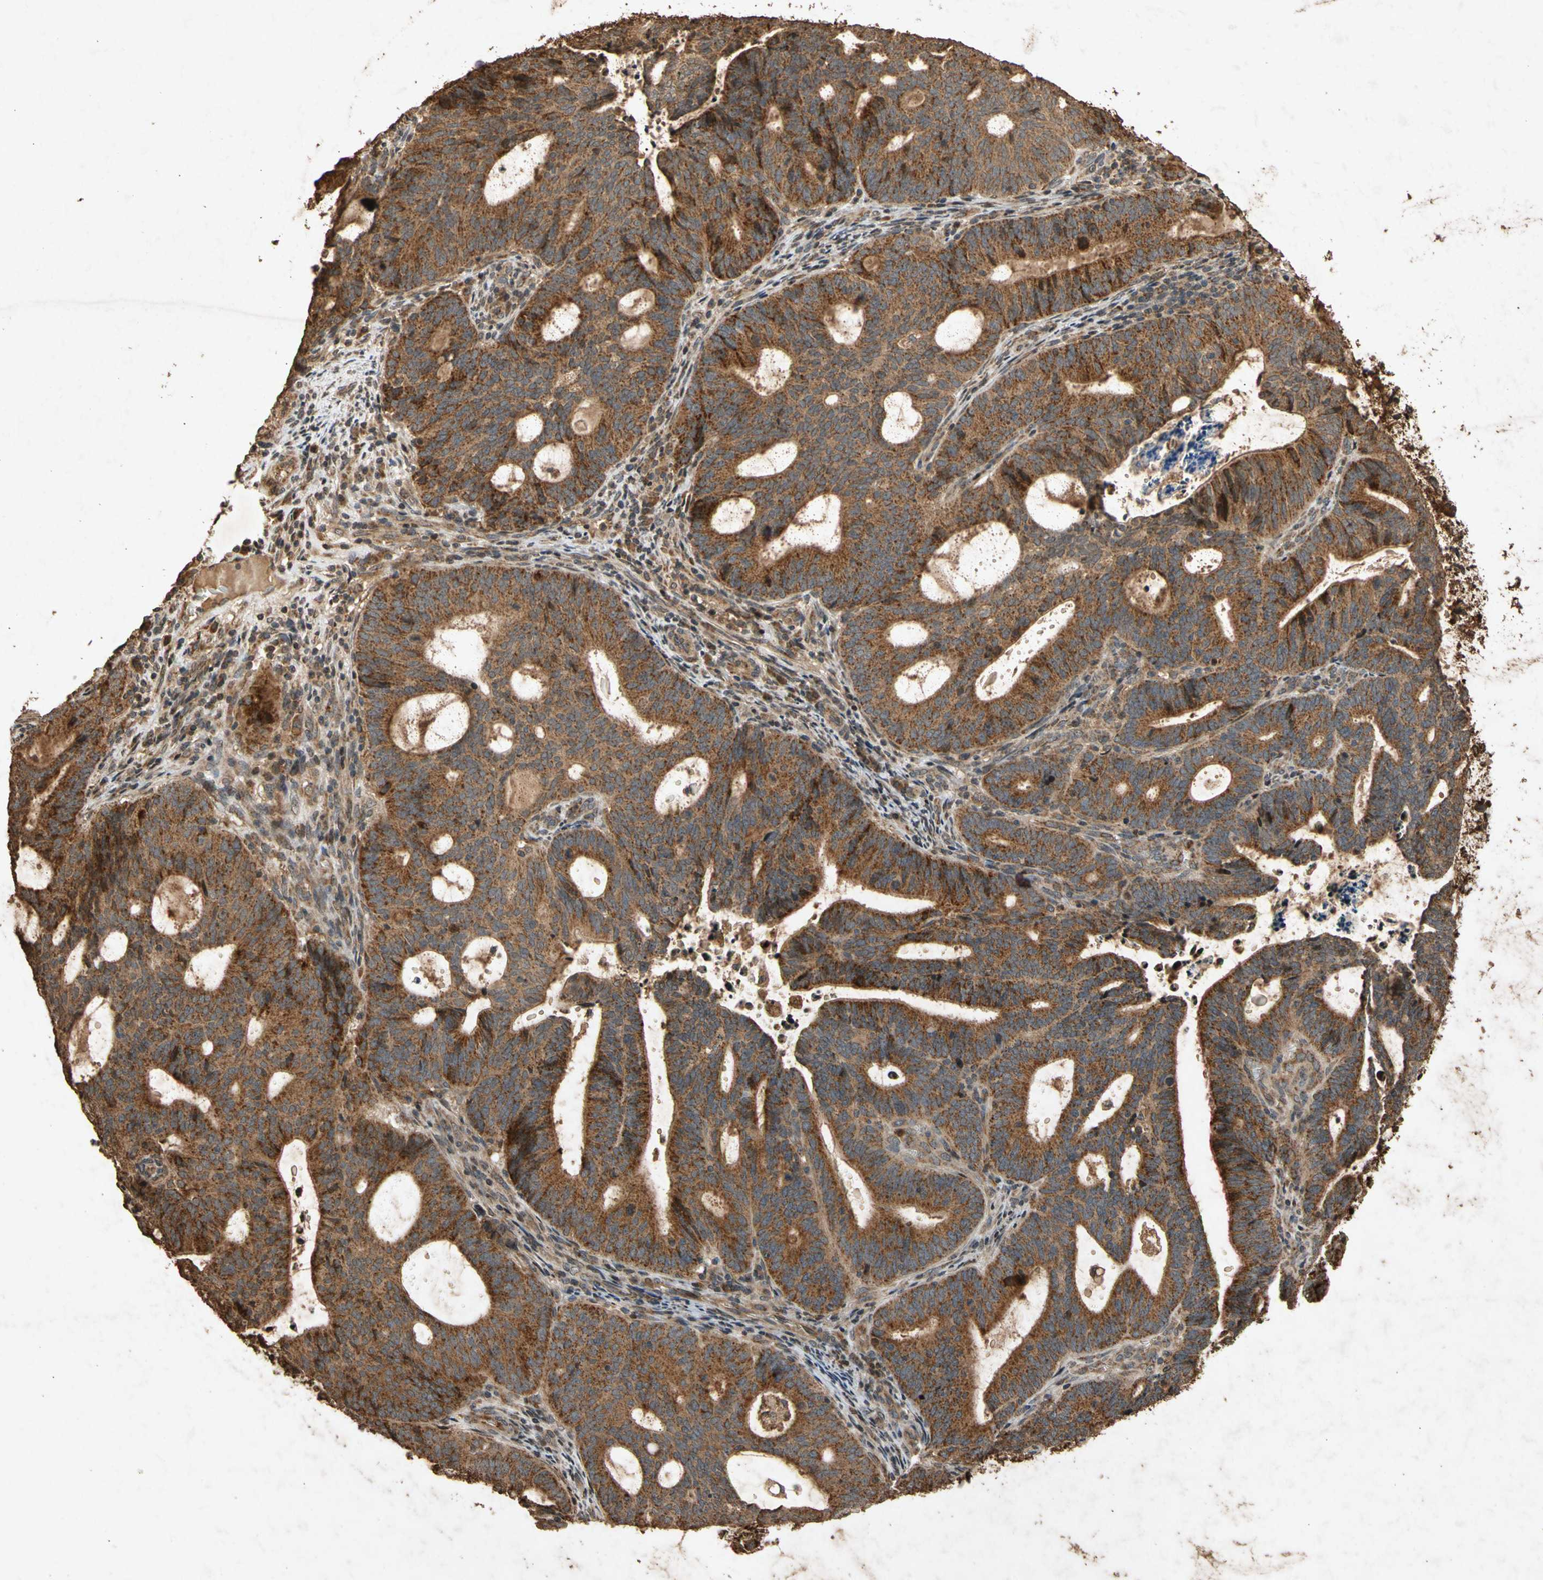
{"staining": {"intensity": "strong", "quantity": ">75%", "location": "cytoplasmic/membranous"}, "tissue": "endometrial cancer", "cell_type": "Tumor cells", "image_type": "cancer", "snomed": [{"axis": "morphology", "description": "Adenocarcinoma, NOS"}, {"axis": "topography", "description": "Uterus"}], "caption": "Immunohistochemical staining of endometrial cancer exhibits strong cytoplasmic/membranous protein staining in about >75% of tumor cells.", "gene": "TXN2", "patient": {"sex": "female", "age": 83}}